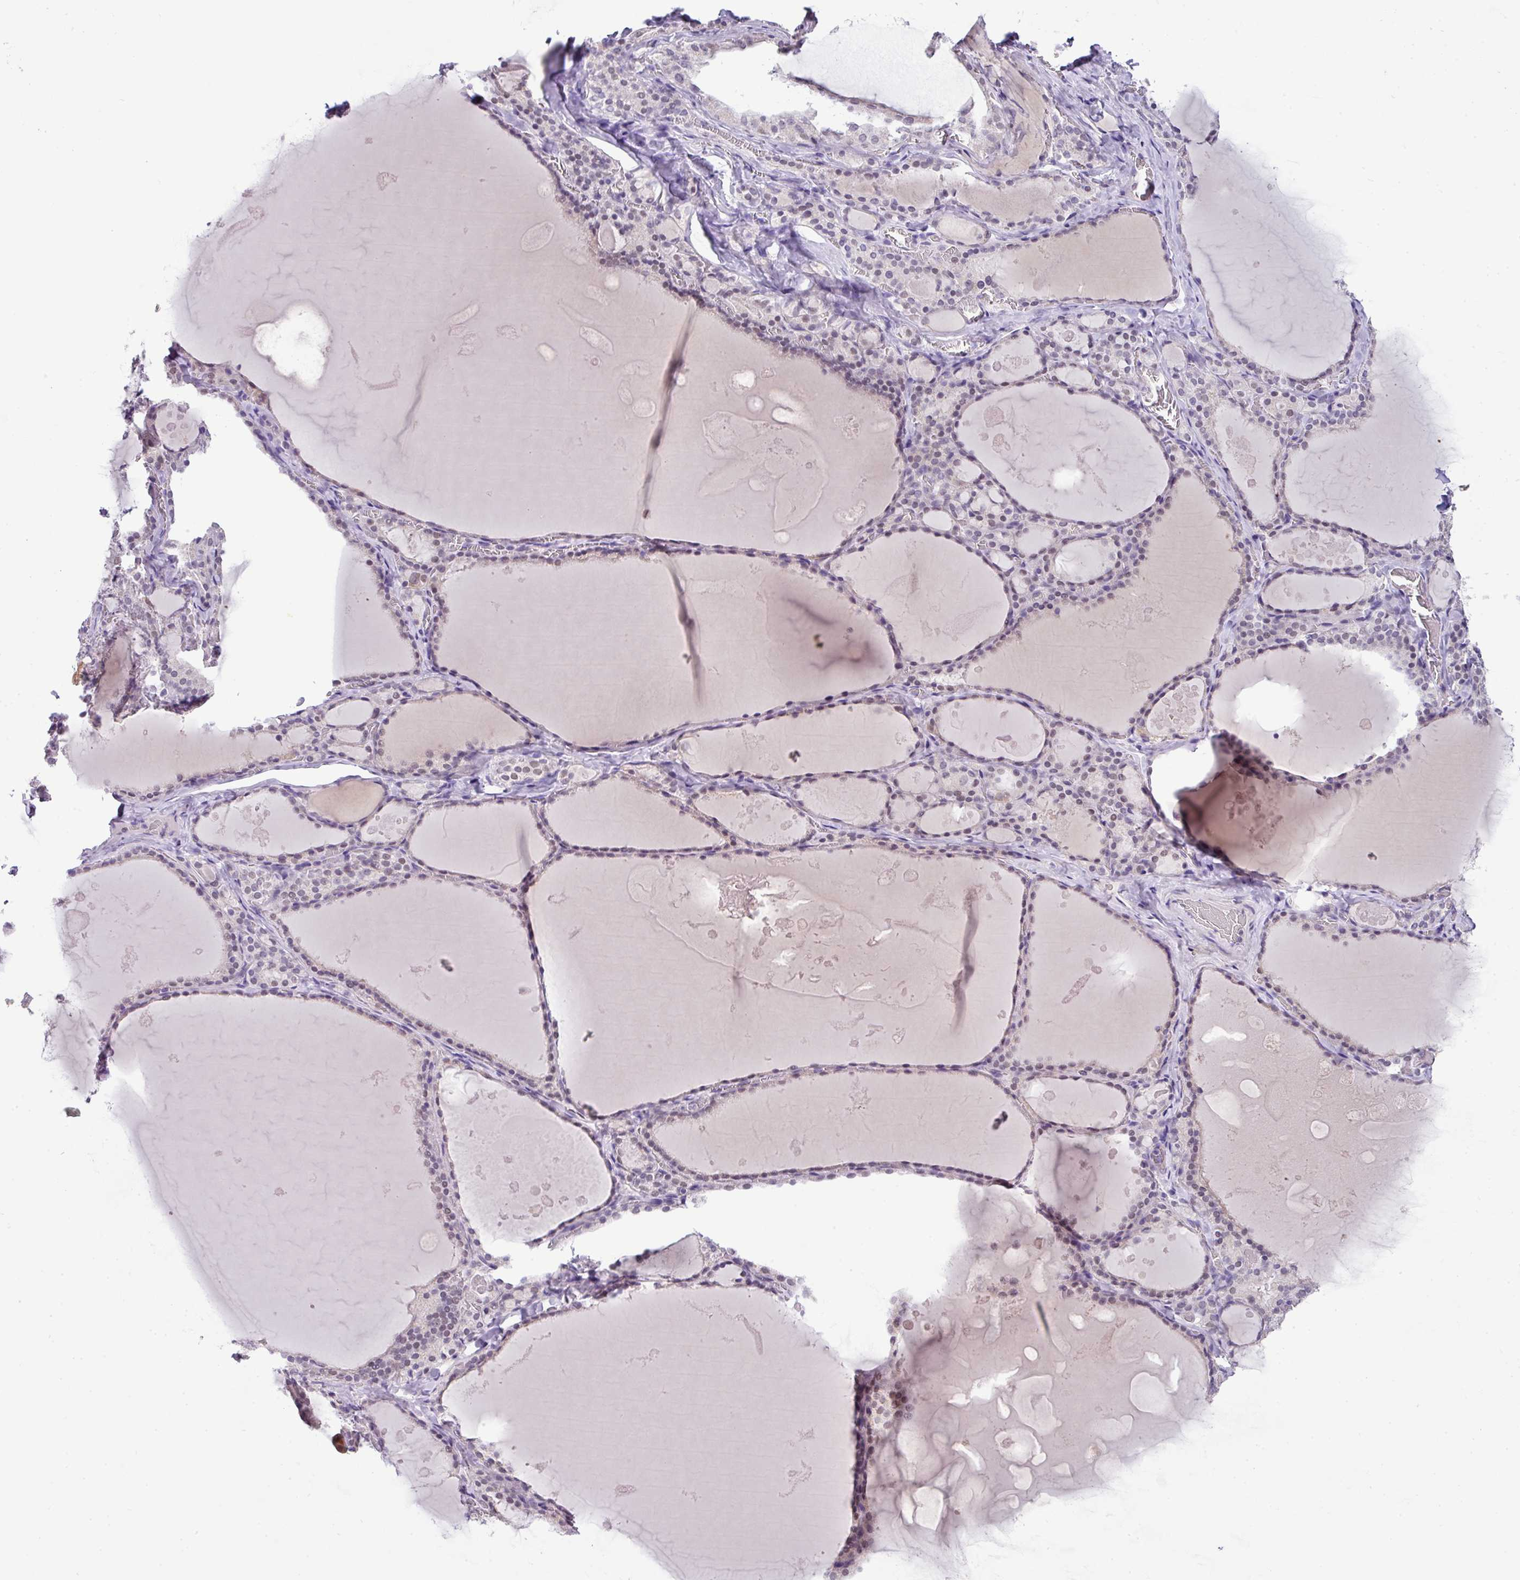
{"staining": {"intensity": "weak", "quantity": "25%-75%", "location": "nuclear"}, "tissue": "thyroid gland", "cell_type": "Glandular cells", "image_type": "normal", "snomed": [{"axis": "morphology", "description": "Normal tissue, NOS"}, {"axis": "topography", "description": "Thyroid gland"}], "caption": "Glandular cells reveal weak nuclear staining in approximately 25%-75% of cells in benign thyroid gland.", "gene": "GCG", "patient": {"sex": "male", "age": 56}}